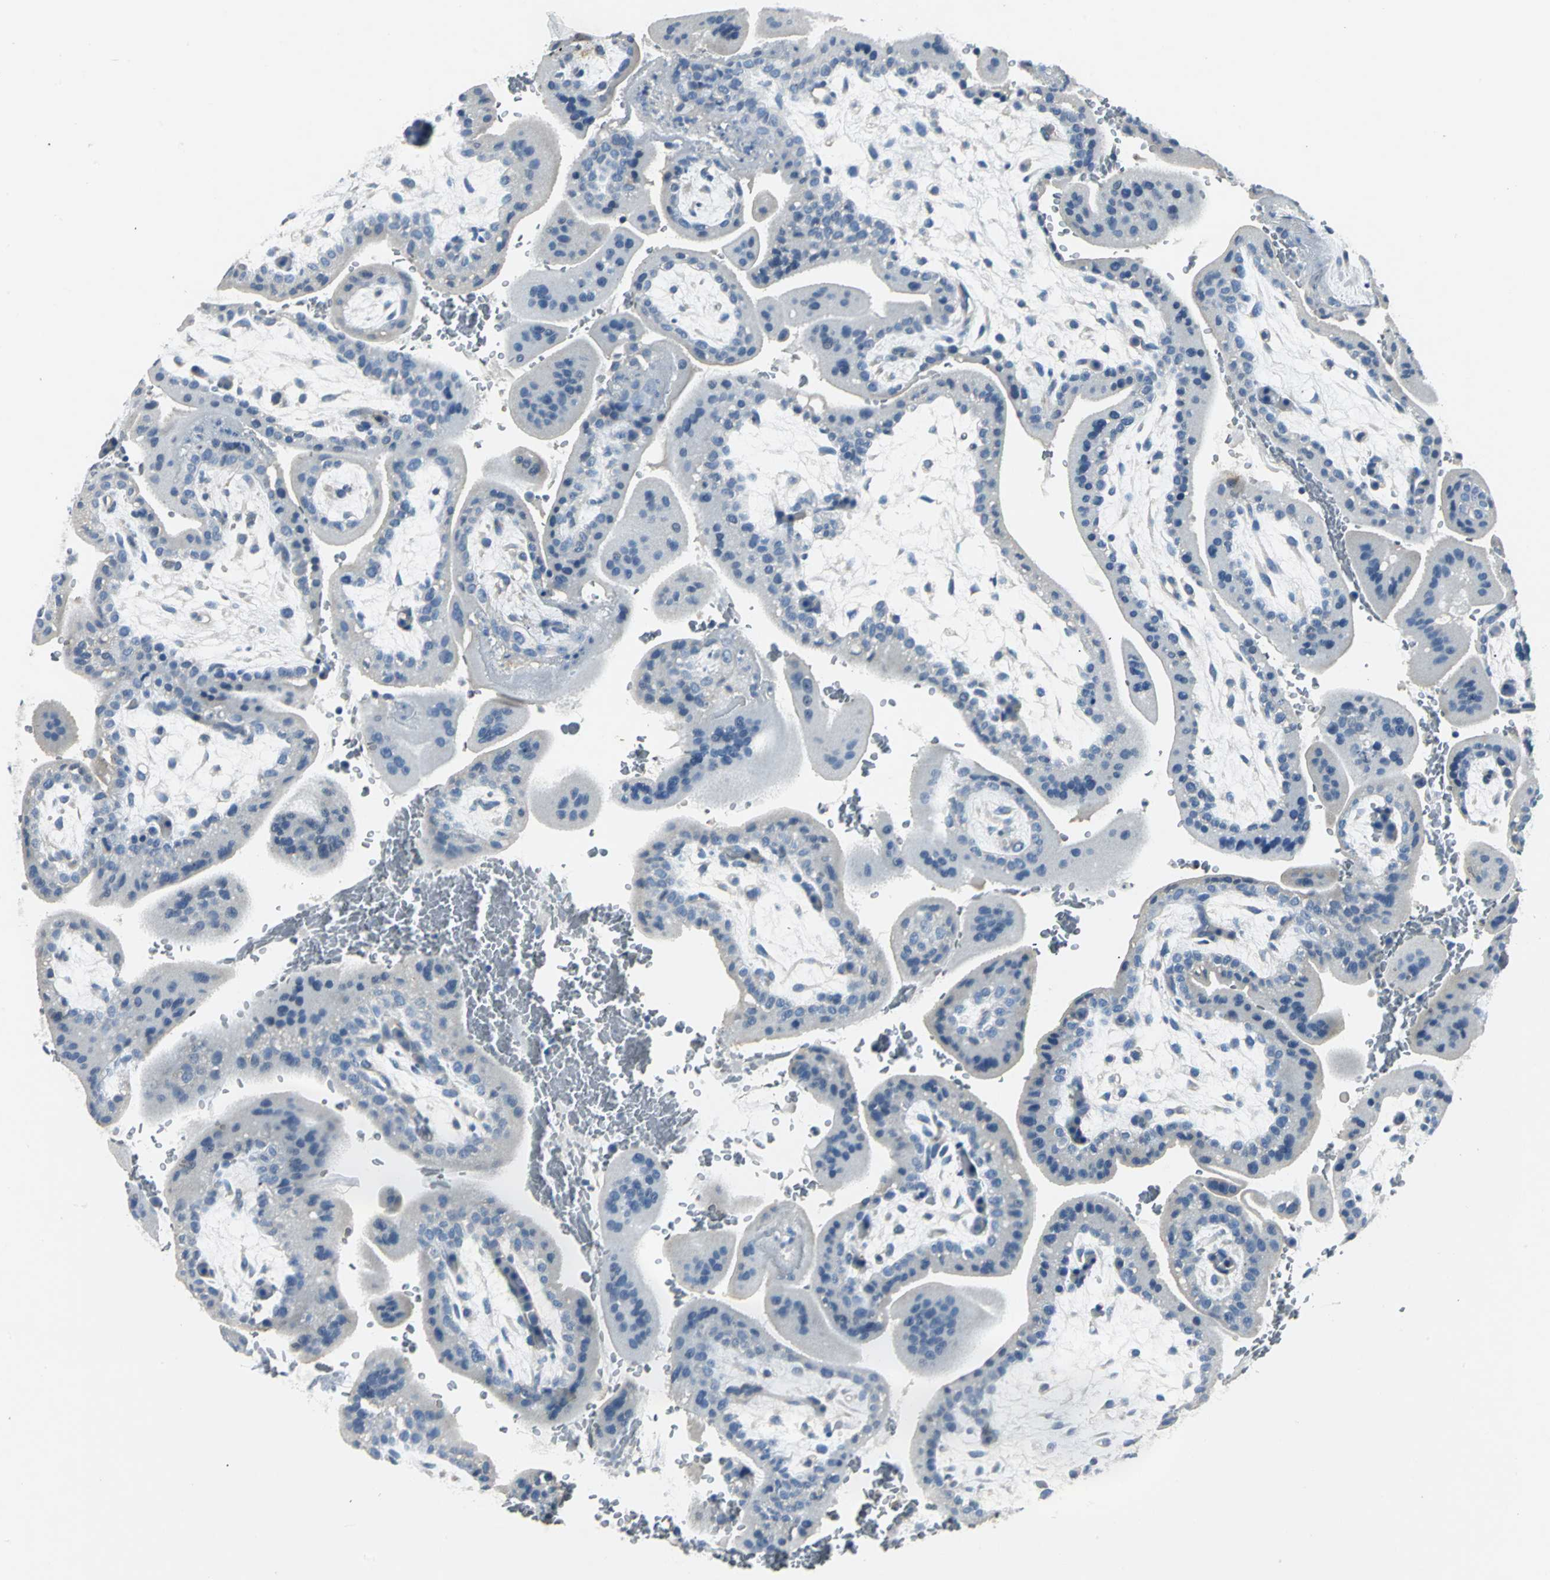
{"staining": {"intensity": "weak", "quantity": "<25%", "location": "cytoplasmic/membranous"}, "tissue": "placenta", "cell_type": "Trophoblastic cells", "image_type": "normal", "snomed": [{"axis": "morphology", "description": "Normal tissue, NOS"}, {"axis": "topography", "description": "Placenta"}], "caption": "Human placenta stained for a protein using IHC displays no staining in trophoblastic cells.", "gene": "RIPOR1", "patient": {"sex": "female", "age": 35}}